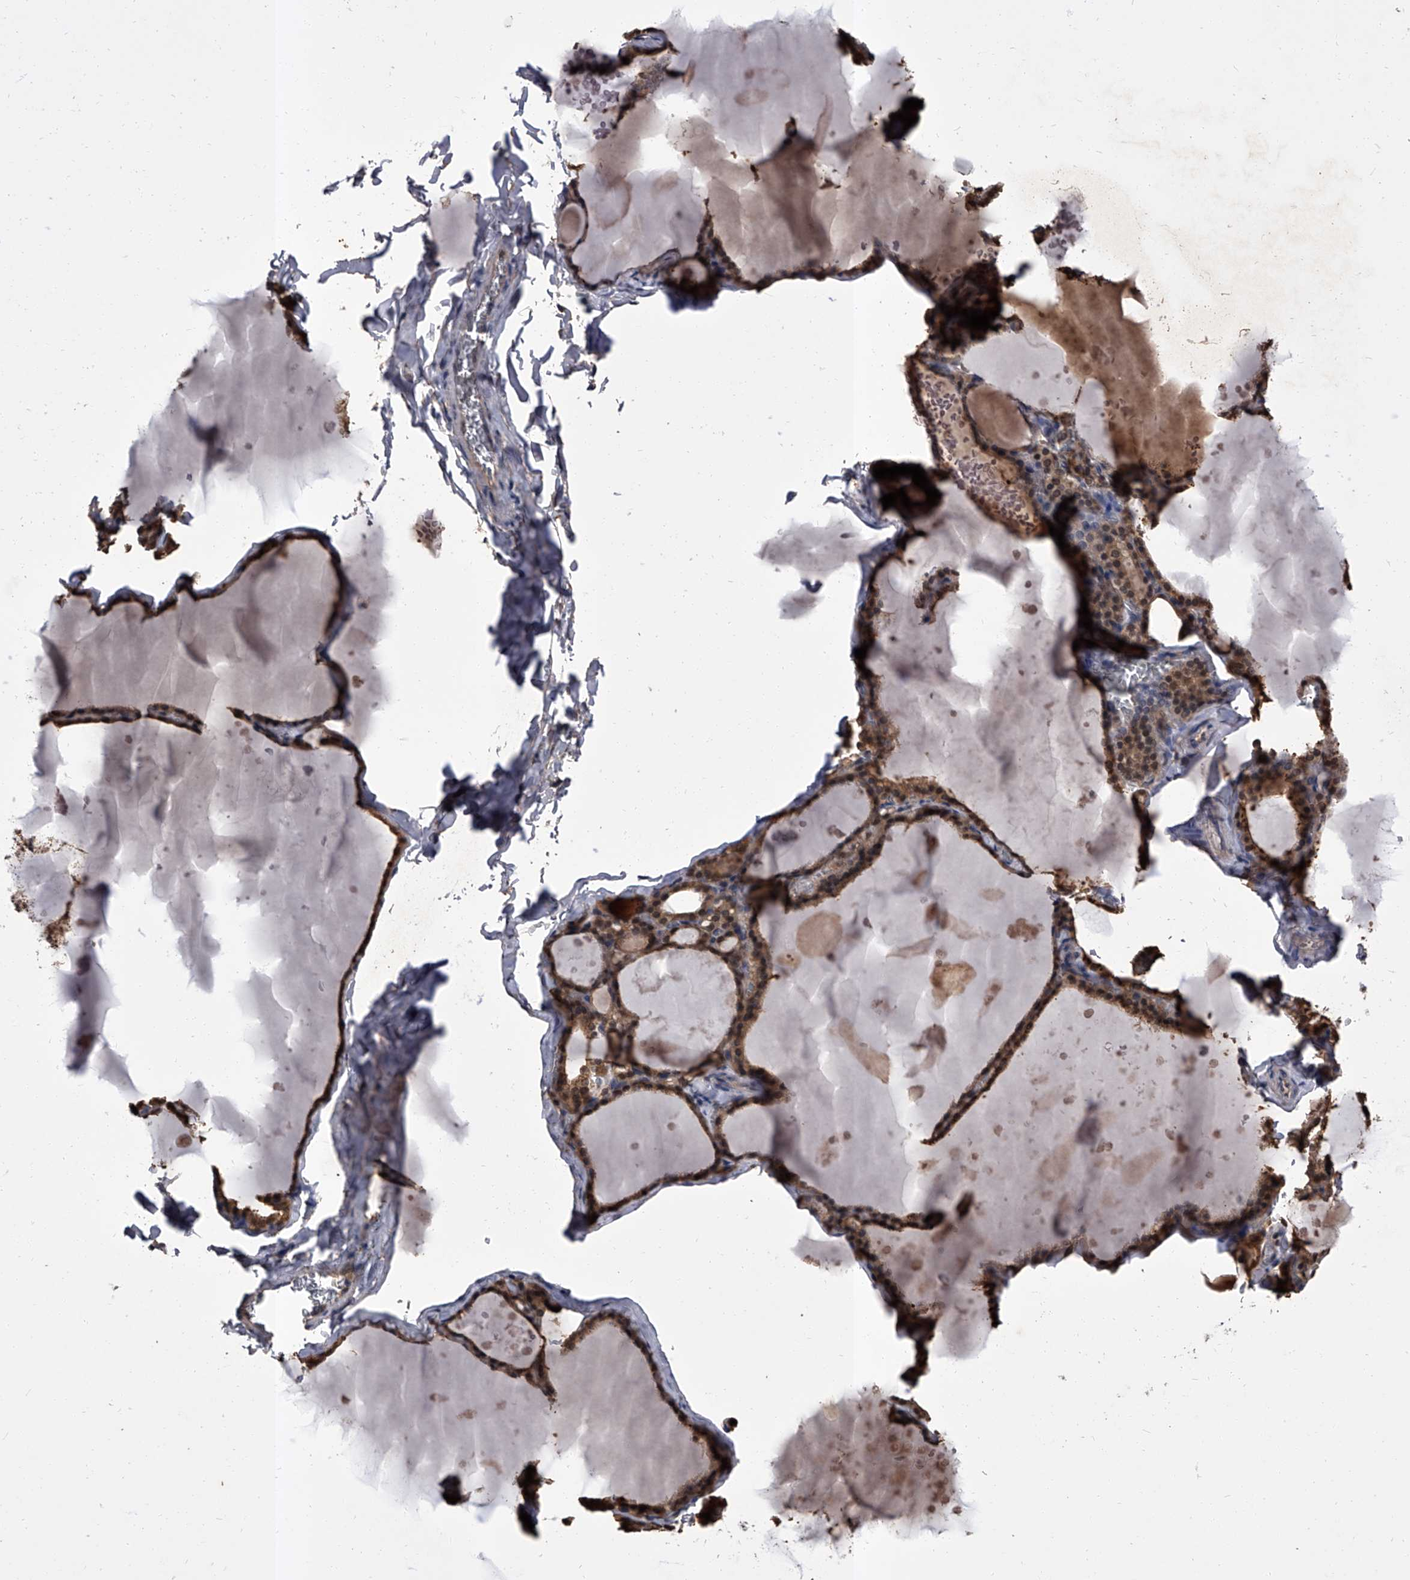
{"staining": {"intensity": "moderate", "quantity": ">75%", "location": "cytoplasmic/membranous,nuclear"}, "tissue": "thyroid gland", "cell_type": "Glandular cells", "image_type": "normal", "snomed": [{"axis": "morphology", "description": "Normal tissue, NOS"}, {"axis": "topography", "description": "Thyroid gland"}], "caption": "Immunohistochemistry (IHC) staining of benign thyroid gland, which exhibits medium levels of moderate cytoplasmic/membranous,nuclear positivity in approximately >75% of glandular cells indicating moderate cytoplasmic/membranous,nuclear protein expression. The staining was performed using DAB (3,3'-diaminobenzidine) (brown) for protein detection and nuclei were counterstained in hematoxylin (blue).", "gene": "SLC18B1", "patient": {"sex": "male", "age": 56}}